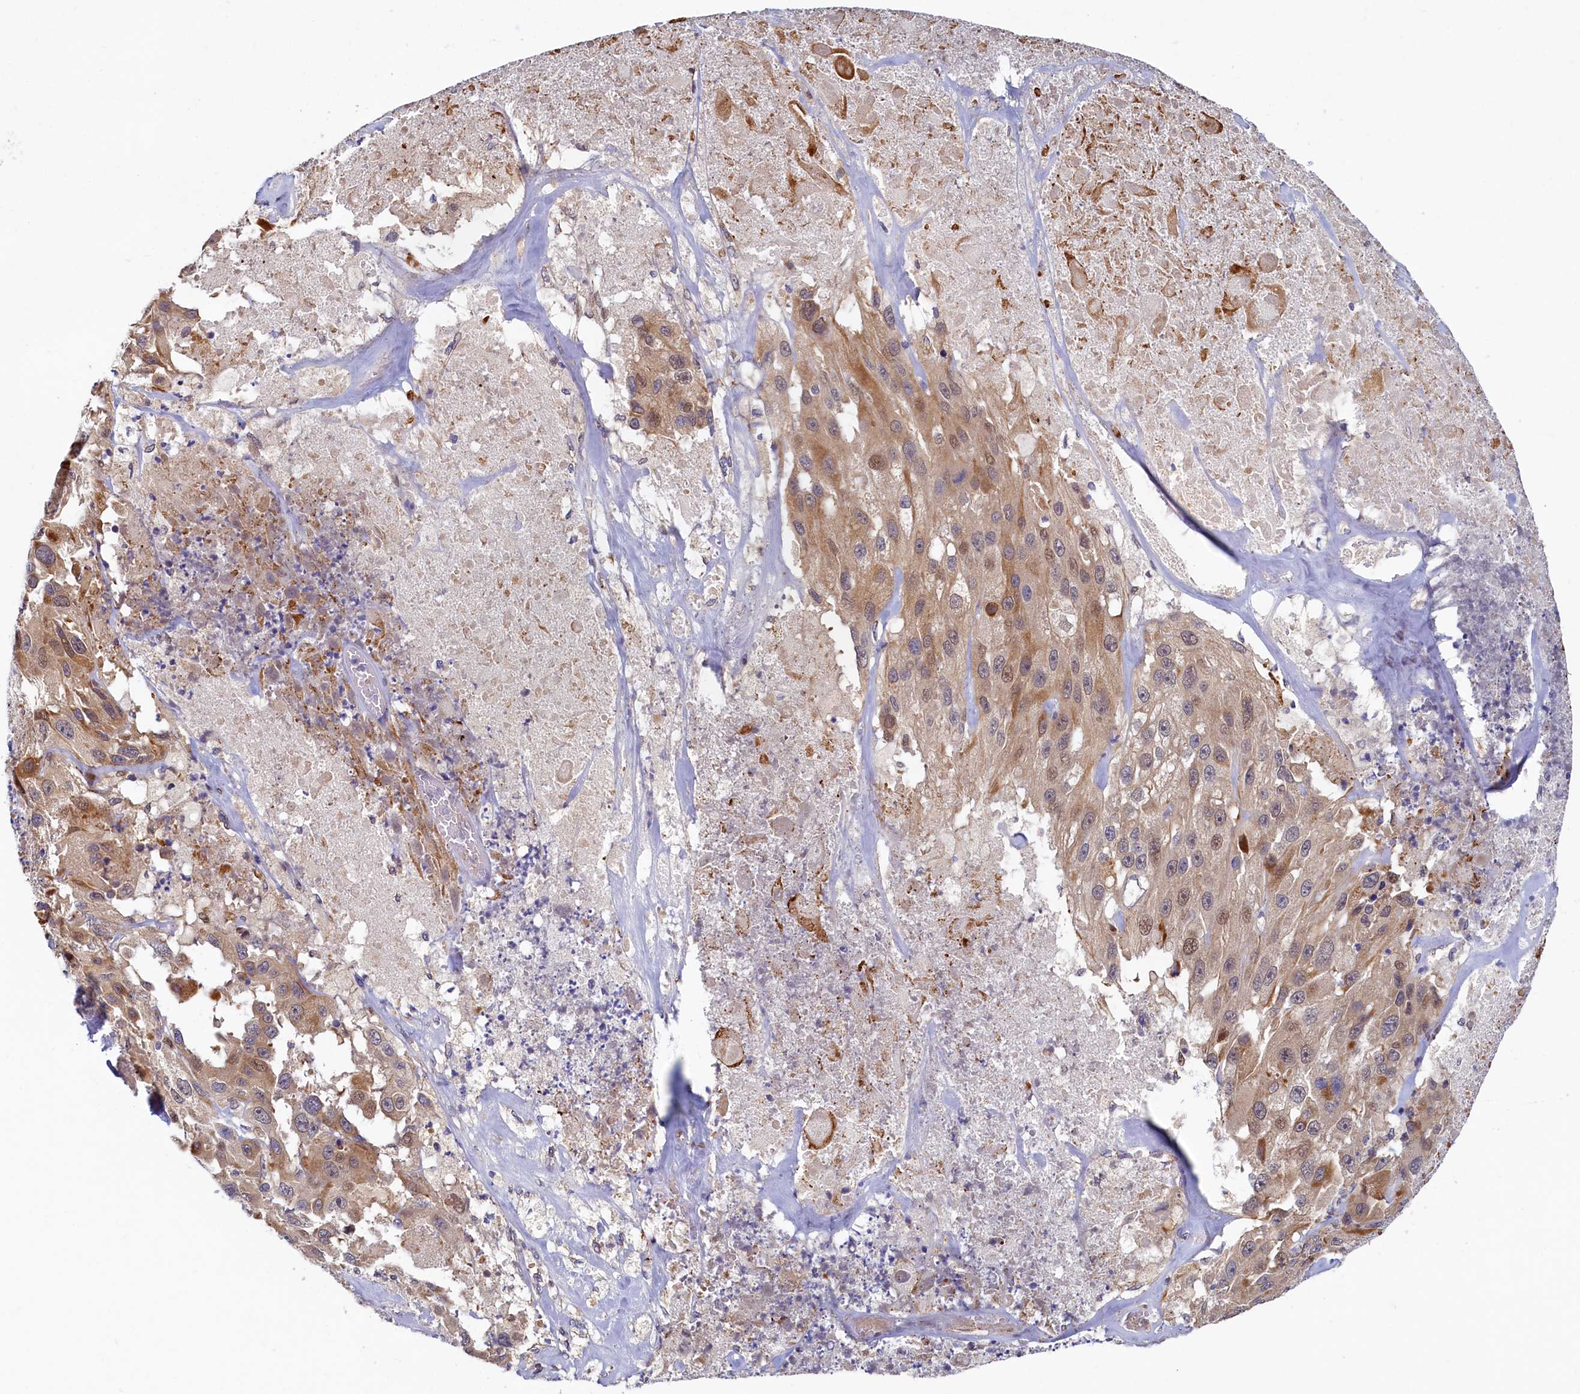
{"staining": {"intensity": "weak", "quantity": "25%-75%", "location": "cytoplasmic/membranous,nuclear"}, "tissue": "melanoma", "cell_type": "Tumor cells", "image_type": "cancer", "snomed": [{"axis": "morphology", "description": "Malignant melanoma, Metastatic site"}, {"axis": "topography", "description": "Lymph node"}], "caption": "Weak cytoplasmic/membranous and nuclear protein positivity is present in approximately 25%-75% of tumor cells in malignant melanoma (metastatic site).", "gene": "SLC16A14", "patient": {"sex": "male", "age": 62}}